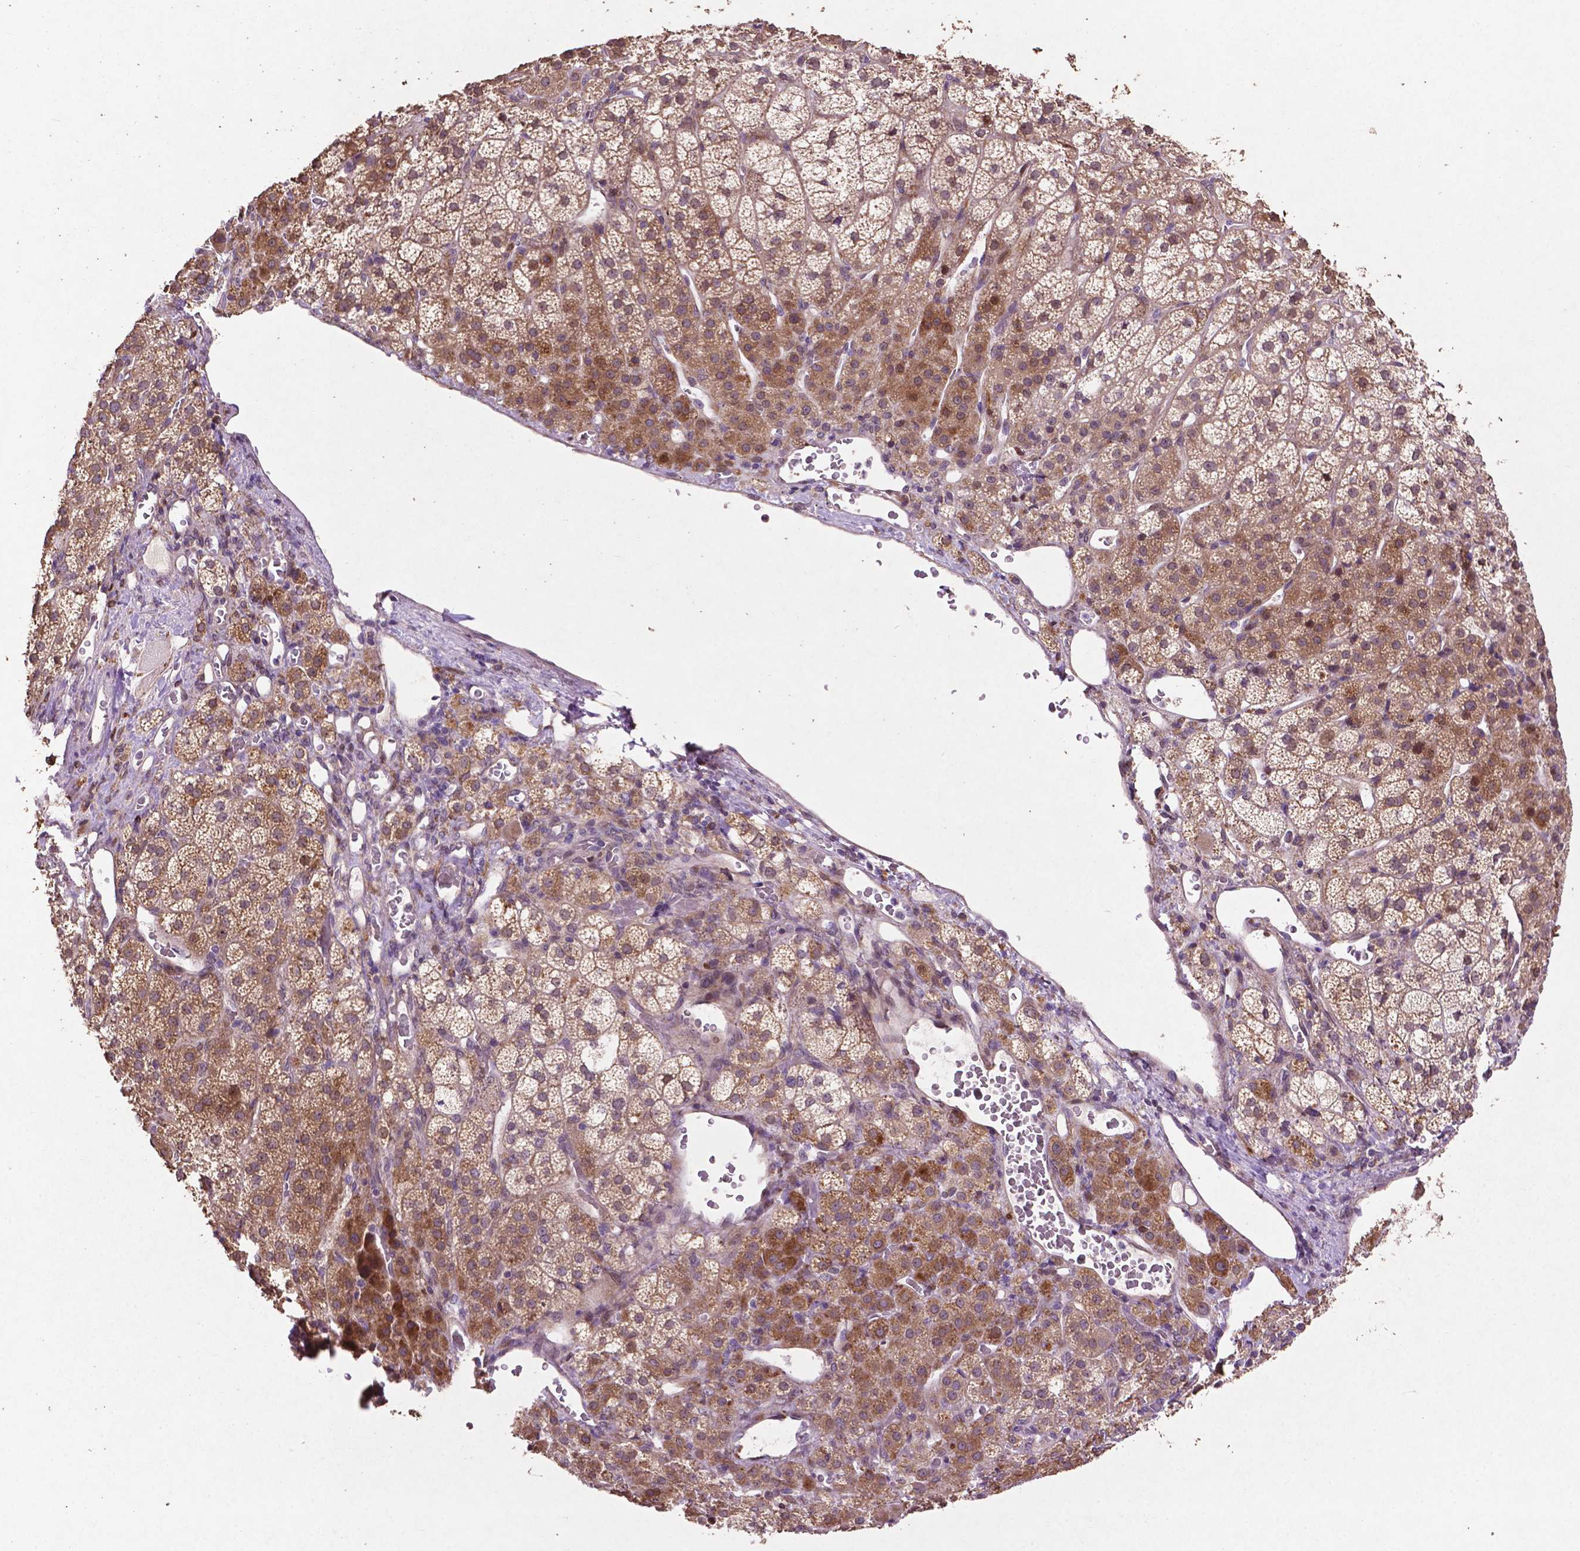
{"staining": {"intensity": "moderate", "quantity": ">75%", "location": "cytoplasmic/membranous"}, "tissue": "adrenal gland", "cell_type": "Glandular cells", "image_type": "normal", "snomed": [{"axis": "morphology", "description": "Normal tissue, NOS"}, {"axis": "topography", "description": "Adrenal gland"}], "caption": "This photomicrograph shows IHC staining of normal human adrenal gland, with medium moderate cytoplasmic/membranous expression in about >75% of glandular cells.", "gene": "MBTPS1", "patient": {"sex": "female", "age": 60}}